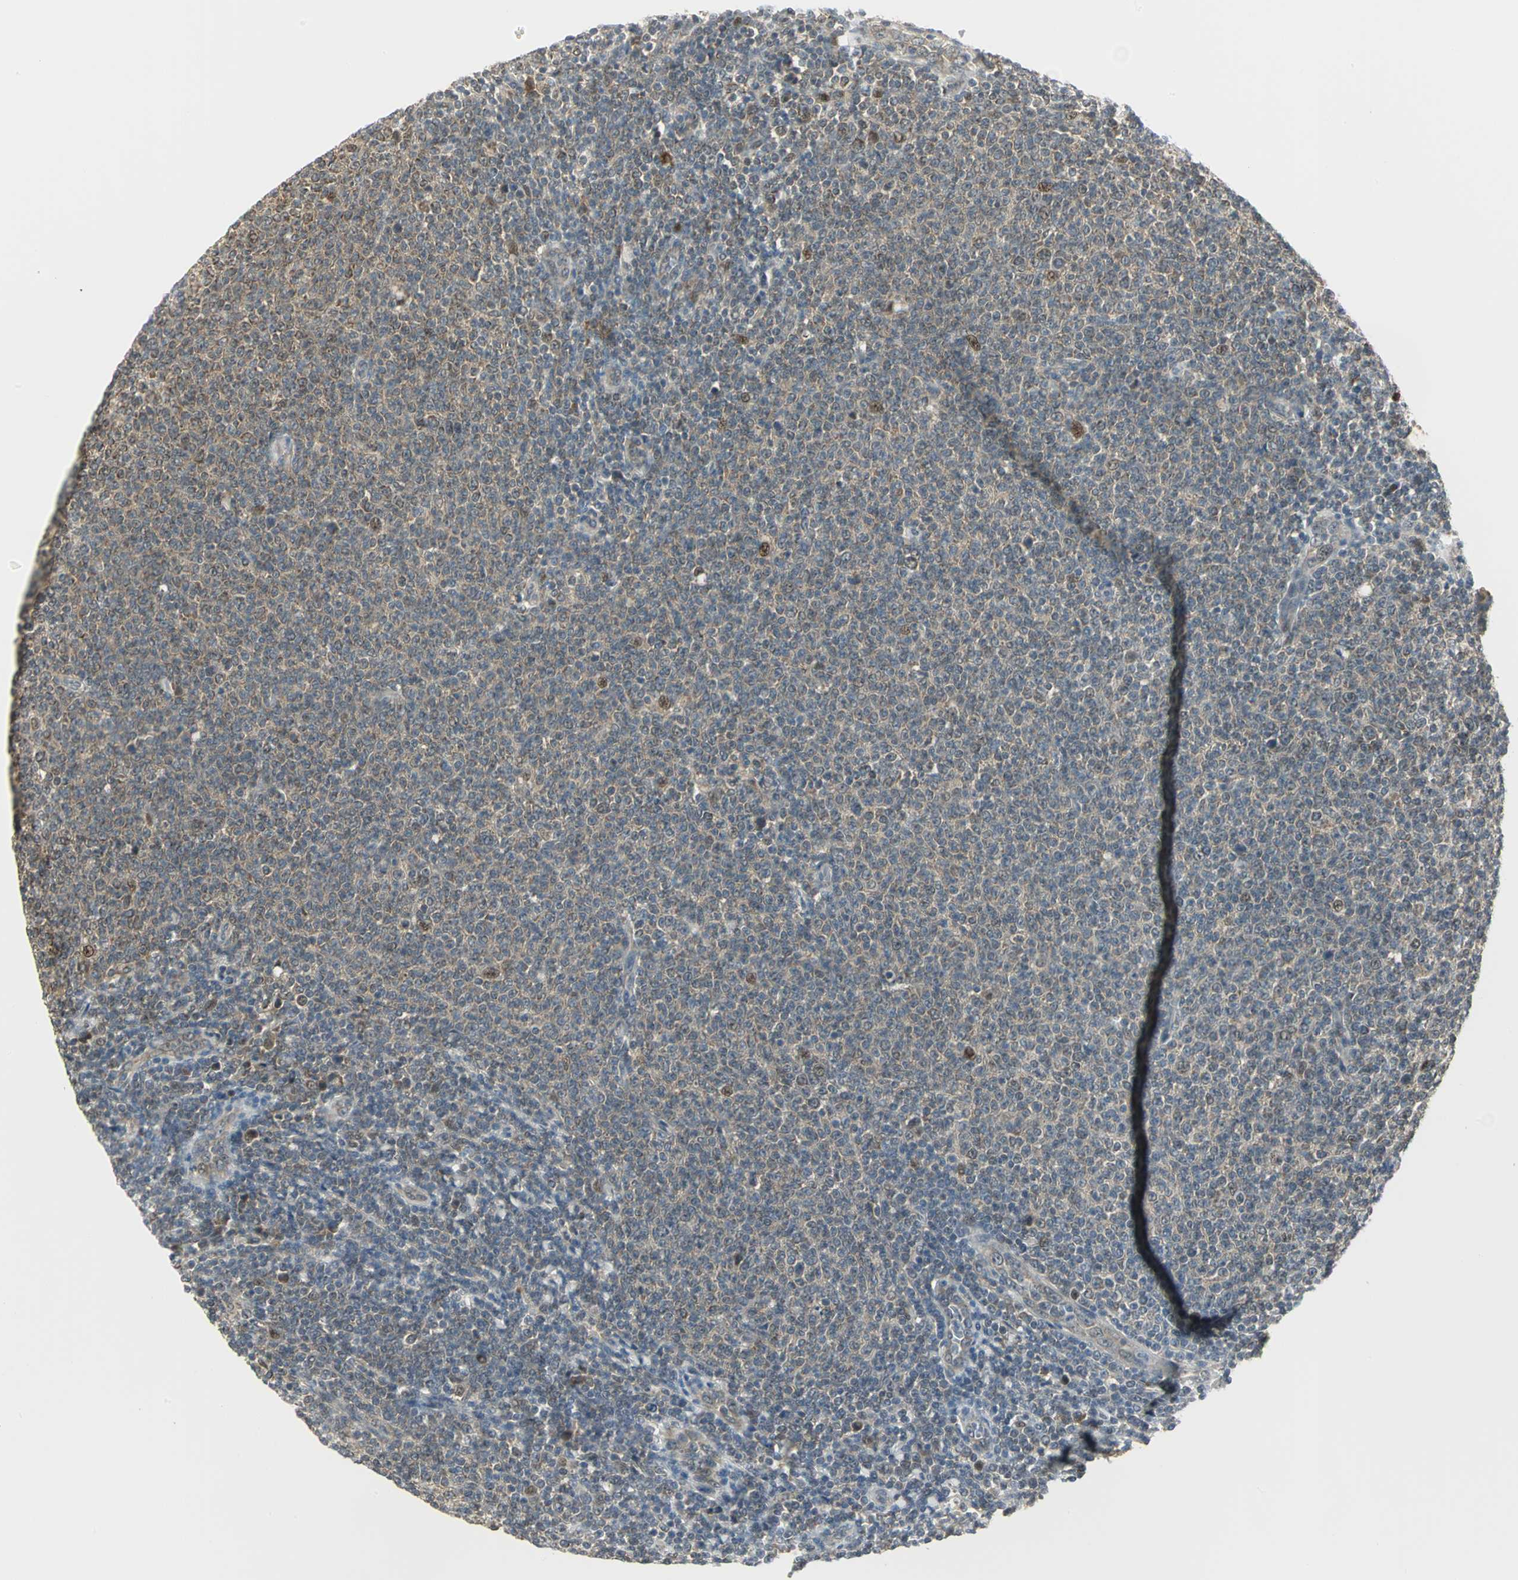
{"staining": {"intensity": "weak", "quantity": "25%-75%", "location": "cytoplasmic/membranous"}, "tissue": "lymphoma", "cell_type": "Tumor cells", "image_type": "cancer", "snomed": [{"axis": "morphology", "description": "Malignant lymphoma, non-Hodgkin's type, Low grade"}, {"axis": "topography", "description": "Lymph node"}], "caption": "Protein staining of lymphoma tissue displays weak cytoplasmic/membranous expression in approximately 25%-75% of tumor cells.", "gene": "PSMC4", "patient": {"sex": "male", "age": 66}}